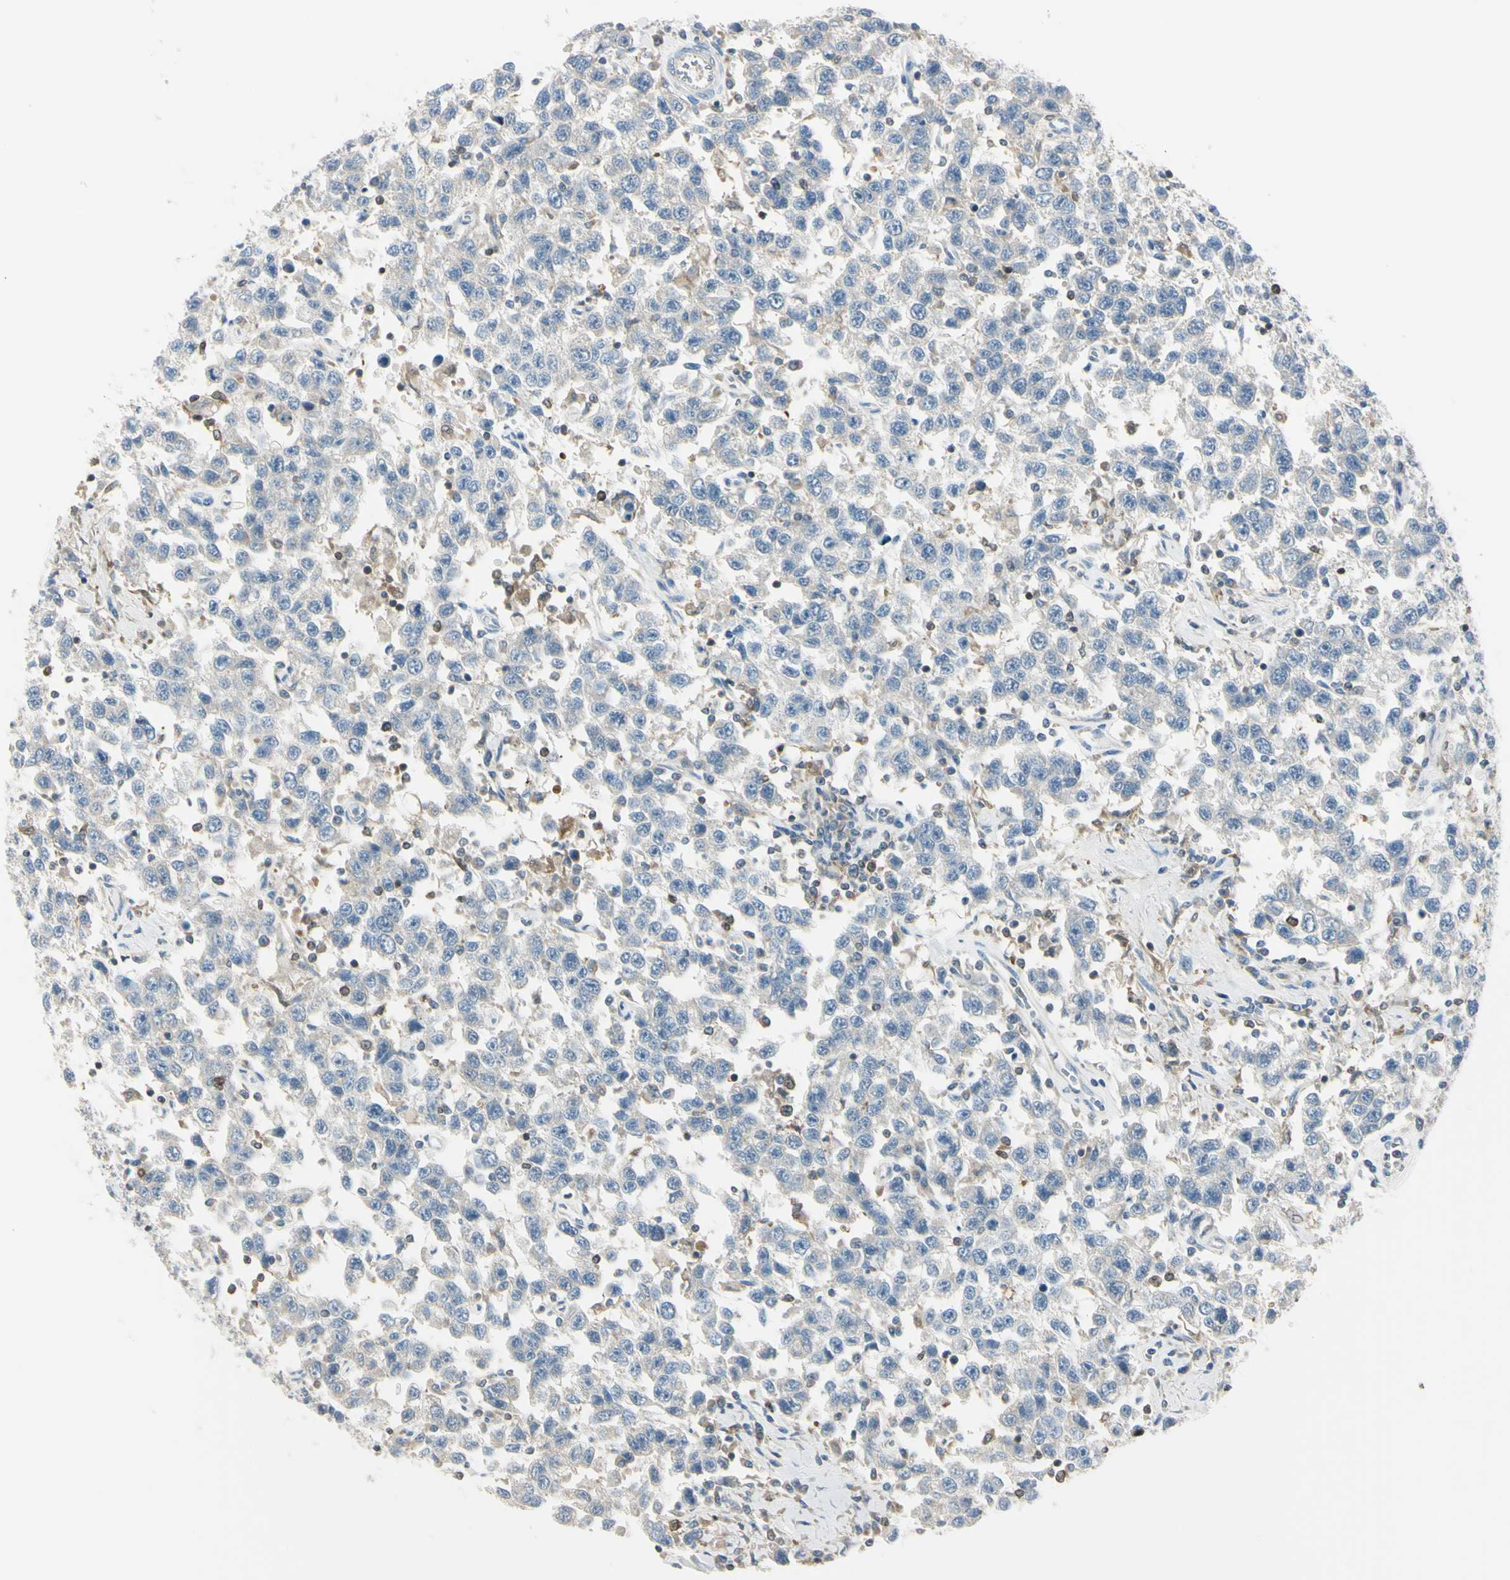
{"staining": {"intensity": "weak", "quantity": ">75%", "location": "cytoplasmic/membranous"}, "tissue": "testis cancer", "cell_type": "Tumor cells", "image_type": "cancer", "snomed": [{"axis": "morphology", "description": "Seminoma, NOS"}, {"axis": "topography", "description": "Testis"}], "caption": "Brown immunohistochemical staining in seminoma (testis) displays weak cytoplasmic/membranous staining in approximately >75% of tumor cells.", "gene": "CYRIB", "patient": {"sex": "male", "age": 41}}